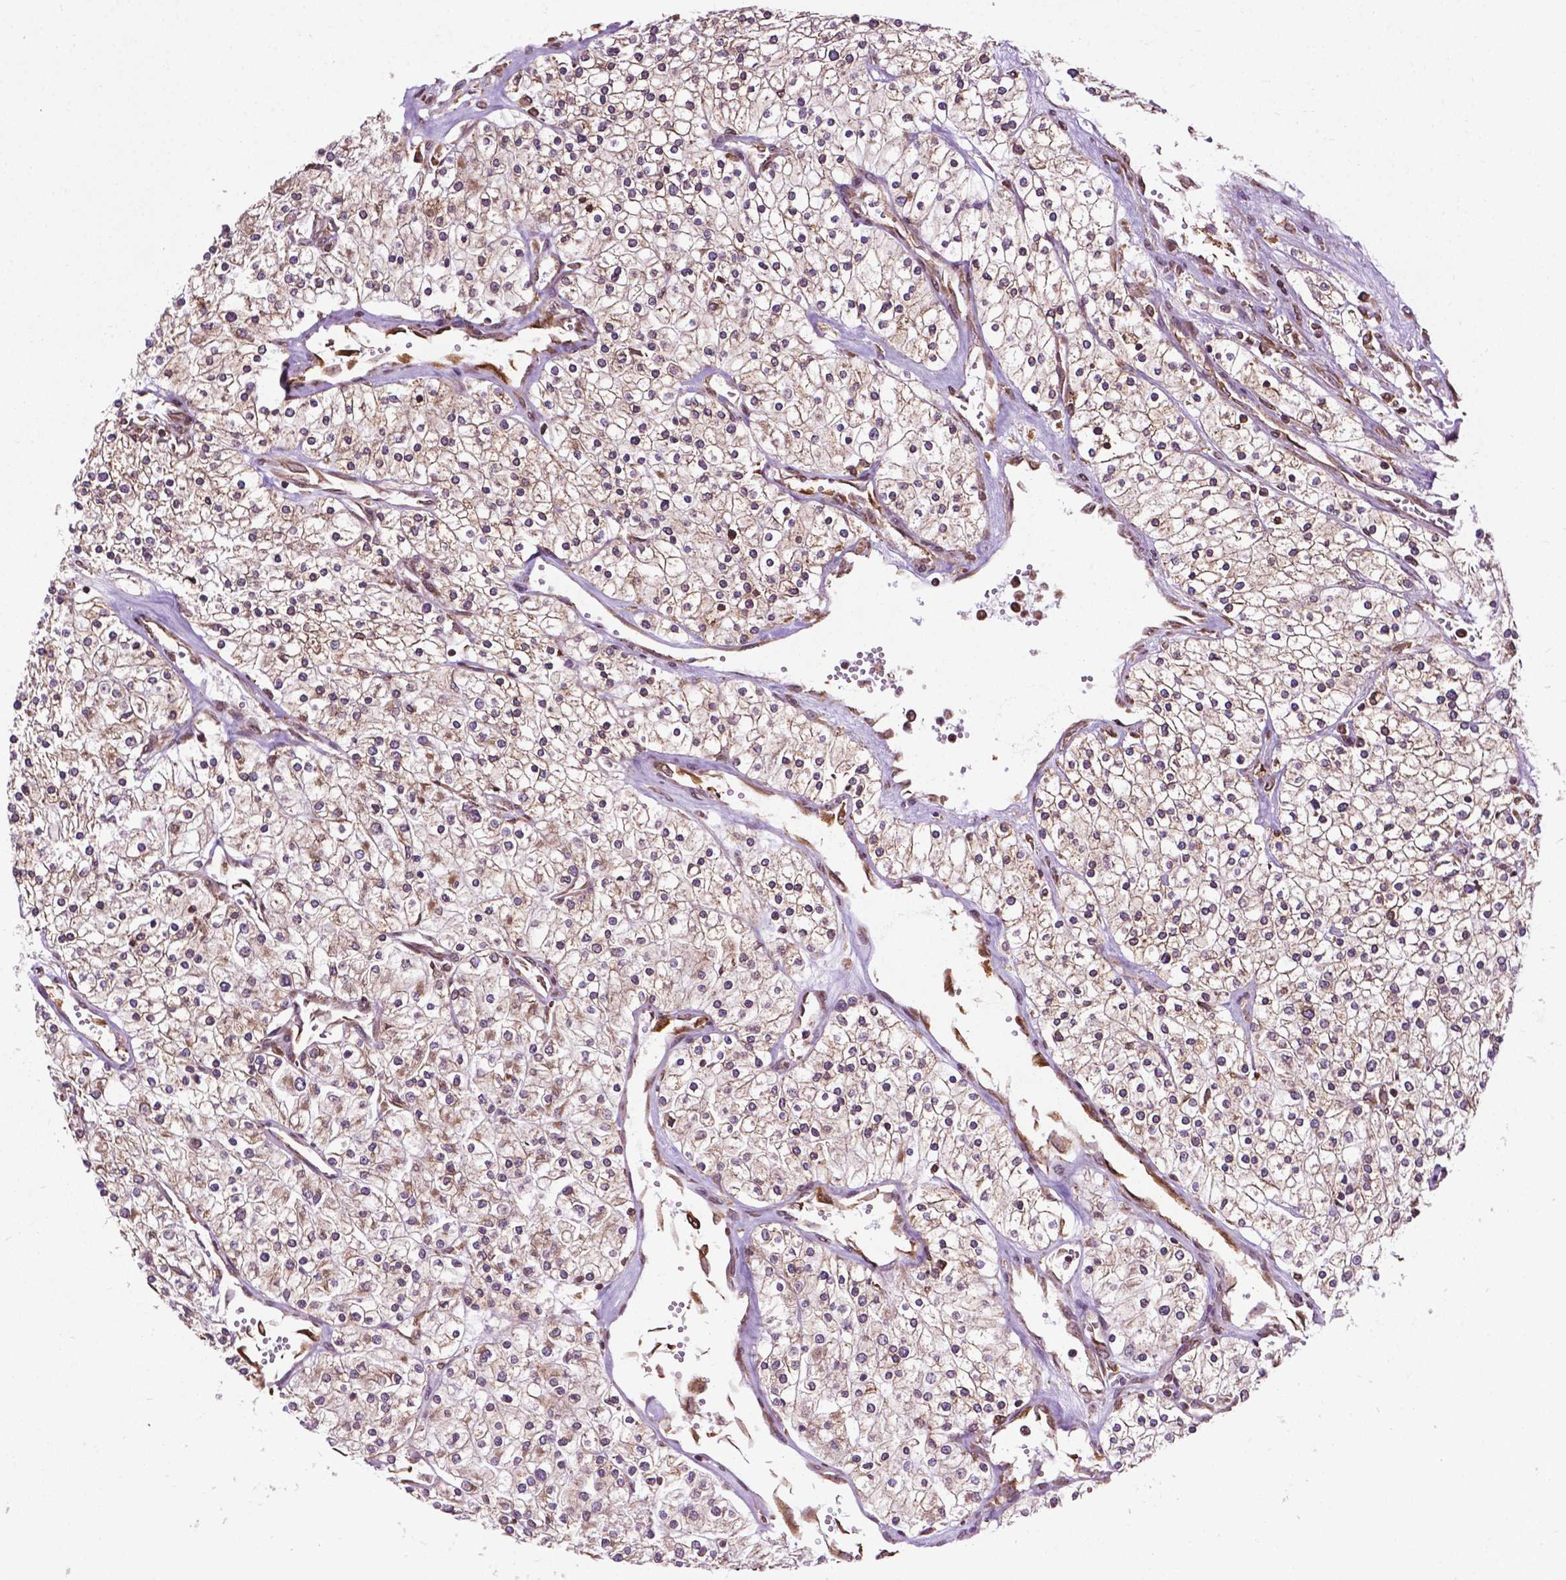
{"staining": {"intensity": "weak", "quantity": ">75%", "location": "cytoplasmic/membranous"}, "tissue": "renal cancer", "cell_type": "Tumor cells", "image_type": "cancer", "snomed": [{"axis": "morphology", "description": "Adenocarcinoma, NOS"}, {"axis": "topography", "description": "Kidney"}], "caption": "Immunohistochemistry (IHC) histopathology image of neoplastic tissue: human renal adenocarcinoma stained using immunohistochemistry (IHC) demonstrates low levels of weak protein expression localized specifically in the cytoplasmic/membranous of tumor cells, appearing as a cytoplasmic/membranous brown color.", "gene": "GANAB", "patient": {"sex": "male", "age": 80}}